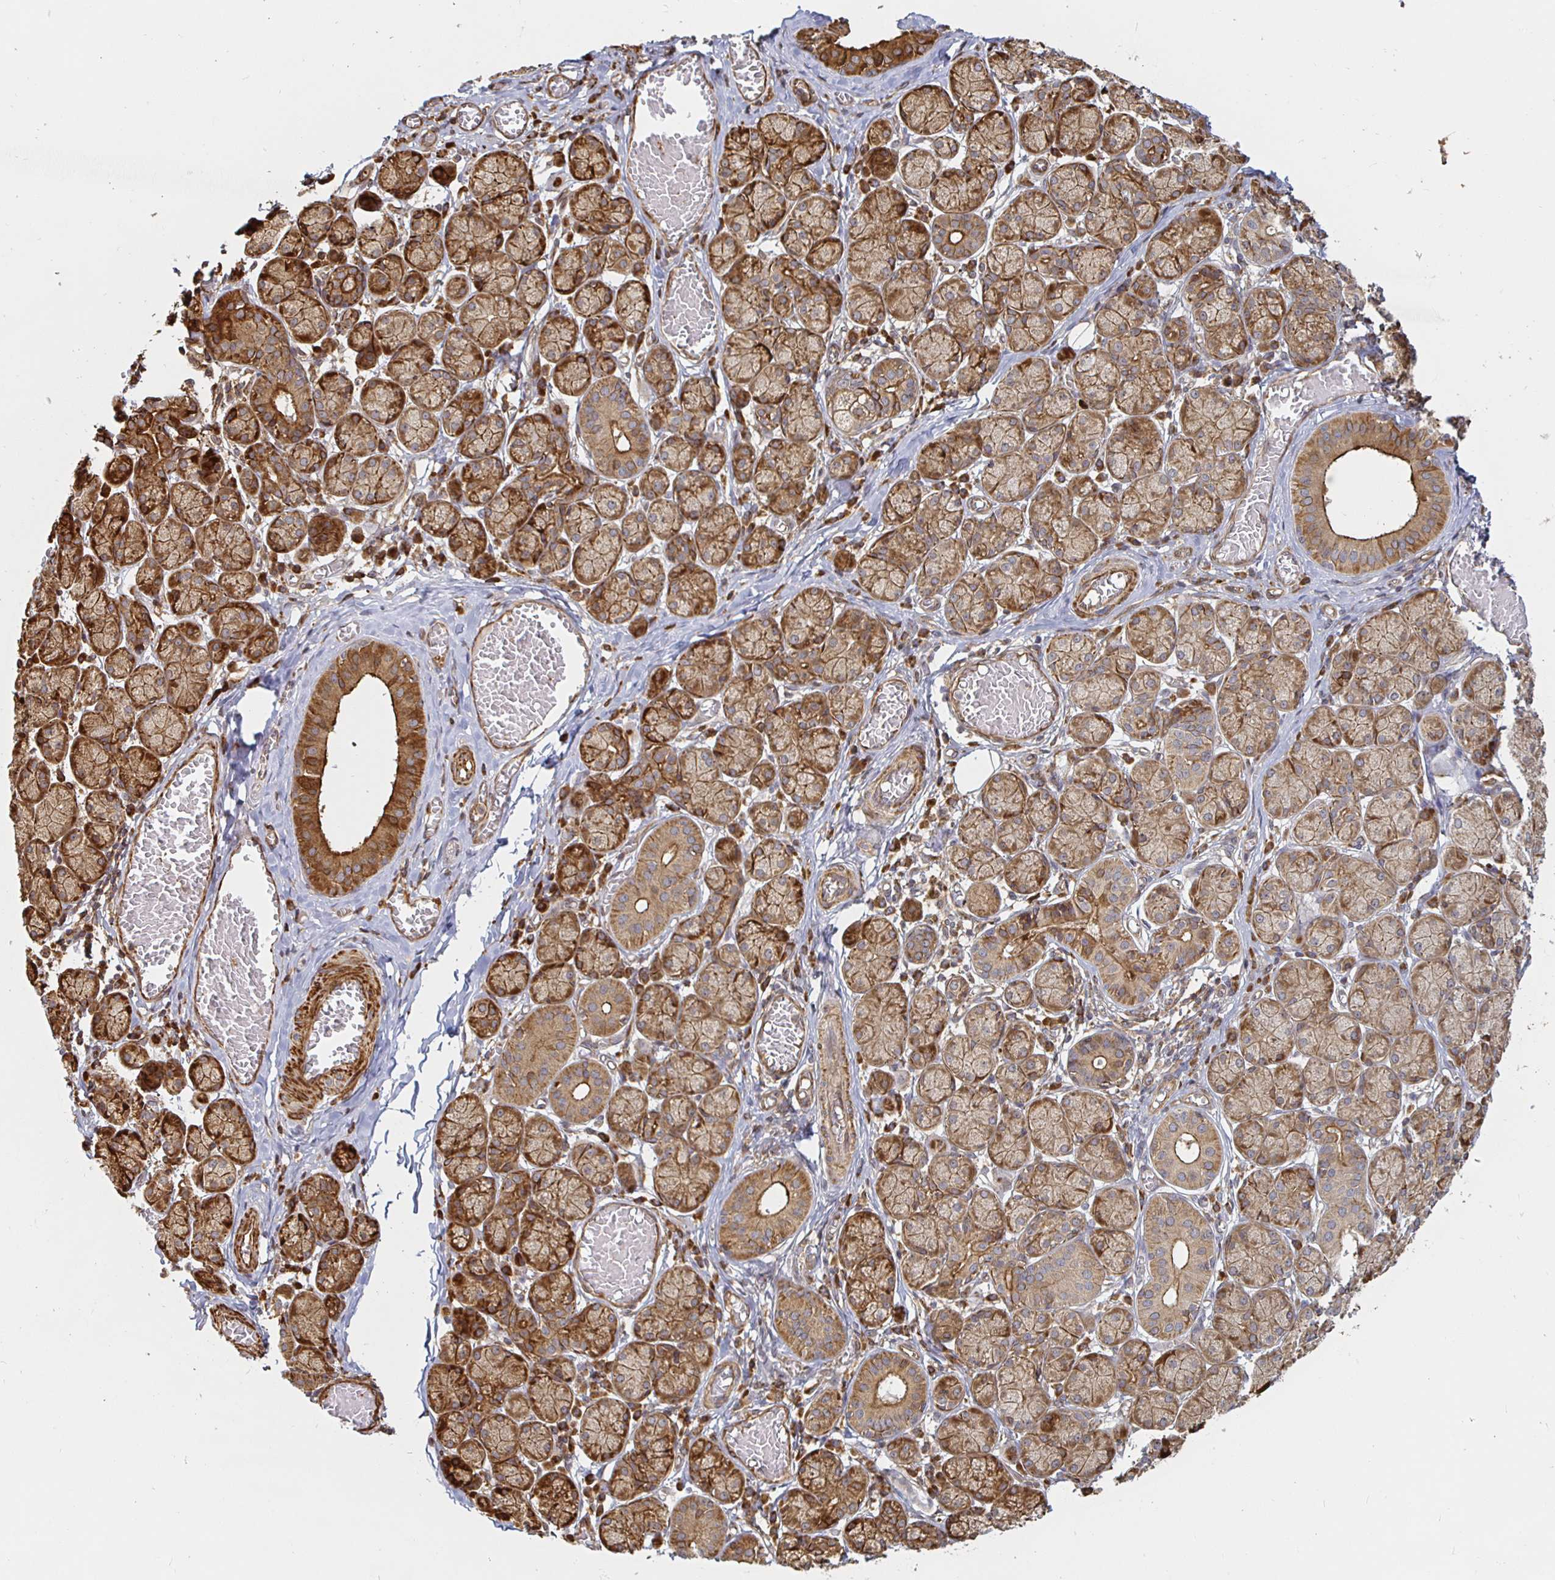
{"staining": {"intensity": "moderate", "quantity": ">75%", "location": "cytoplasmic/membranous"}, "tissue": "salivary gland", "cell_type": "Glandular cells", "image_type": "normal", "snomed": [{"axis": "morphology", "description": "Normal tissue, NOS"}, {"axis": "topography", "description": "Salivary gland"}], "caption": "Immunohistochemistry staining of unremarkable salivary gland, which displays medium levels of moderate cytoplasmic/membranous expression in about >75% of glandular cells indicating moderate cytoplasmic/membranous protein staining. The staining was performed using DAB (3,3'-diaminobenzidine) (brown) for protein detection and nuclei were counterstained in hematoxylin (blue).", "gene": "STRAP", "patient": {"sex": "female", "age": 24}}